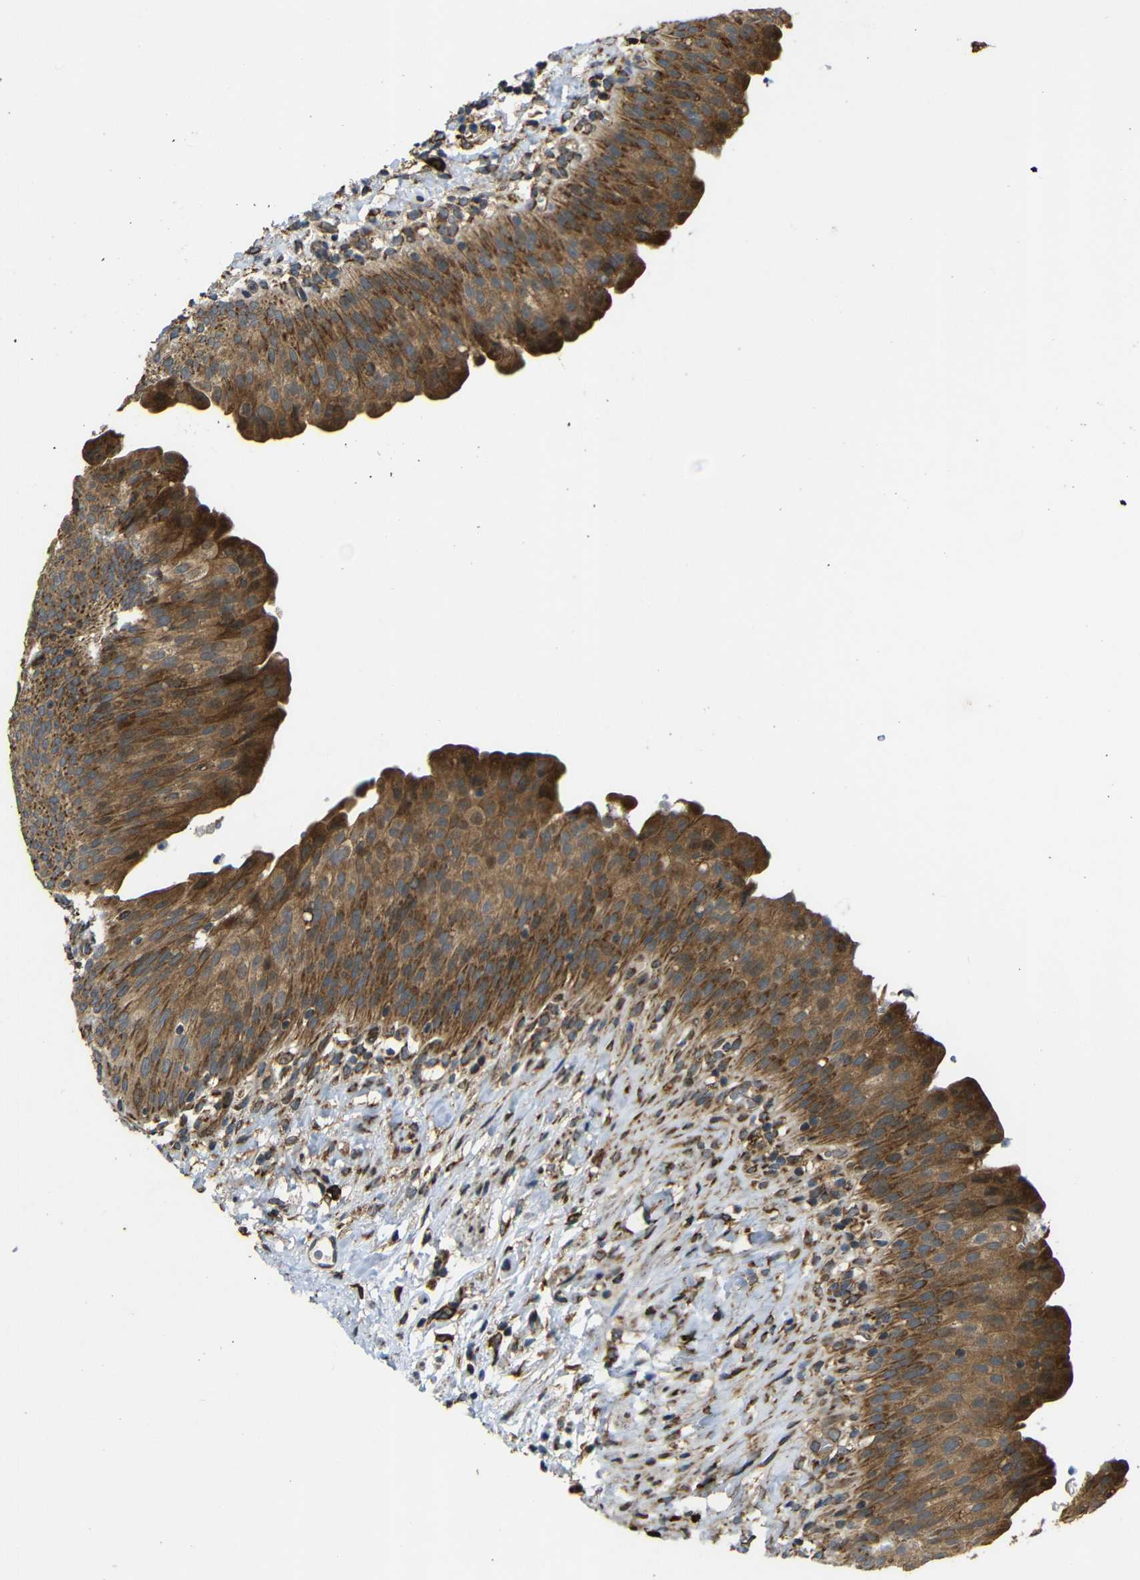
{"staining": {"intensity": "strong", "quantity": ">75%", "location": "cytoplasmic/membranous"}, "tissue": "urinary bladder", "cell_type": "Urothelial cells", "image_type": "normal", "snomed": [{"axis": "morphology", "description": "Normal tissue, NOS"}, {"axis": "topography", "description": "Urinary bladder"}], "caption": "Immunohistochemistry (IHC) staining of benign urinary bladder, which demonstrates high levels of strong cytoplasmic/membranous positivity in approximately >75% of urothelial cells indicating strong cytoplasmic/membranous protein expression. The staining was performed using DAB (brown) for protein detection and nuclei were counterstained in hematoxylin (blue).", "gene": "KANK4", "patient": {"sex": "female", "age": 79}}